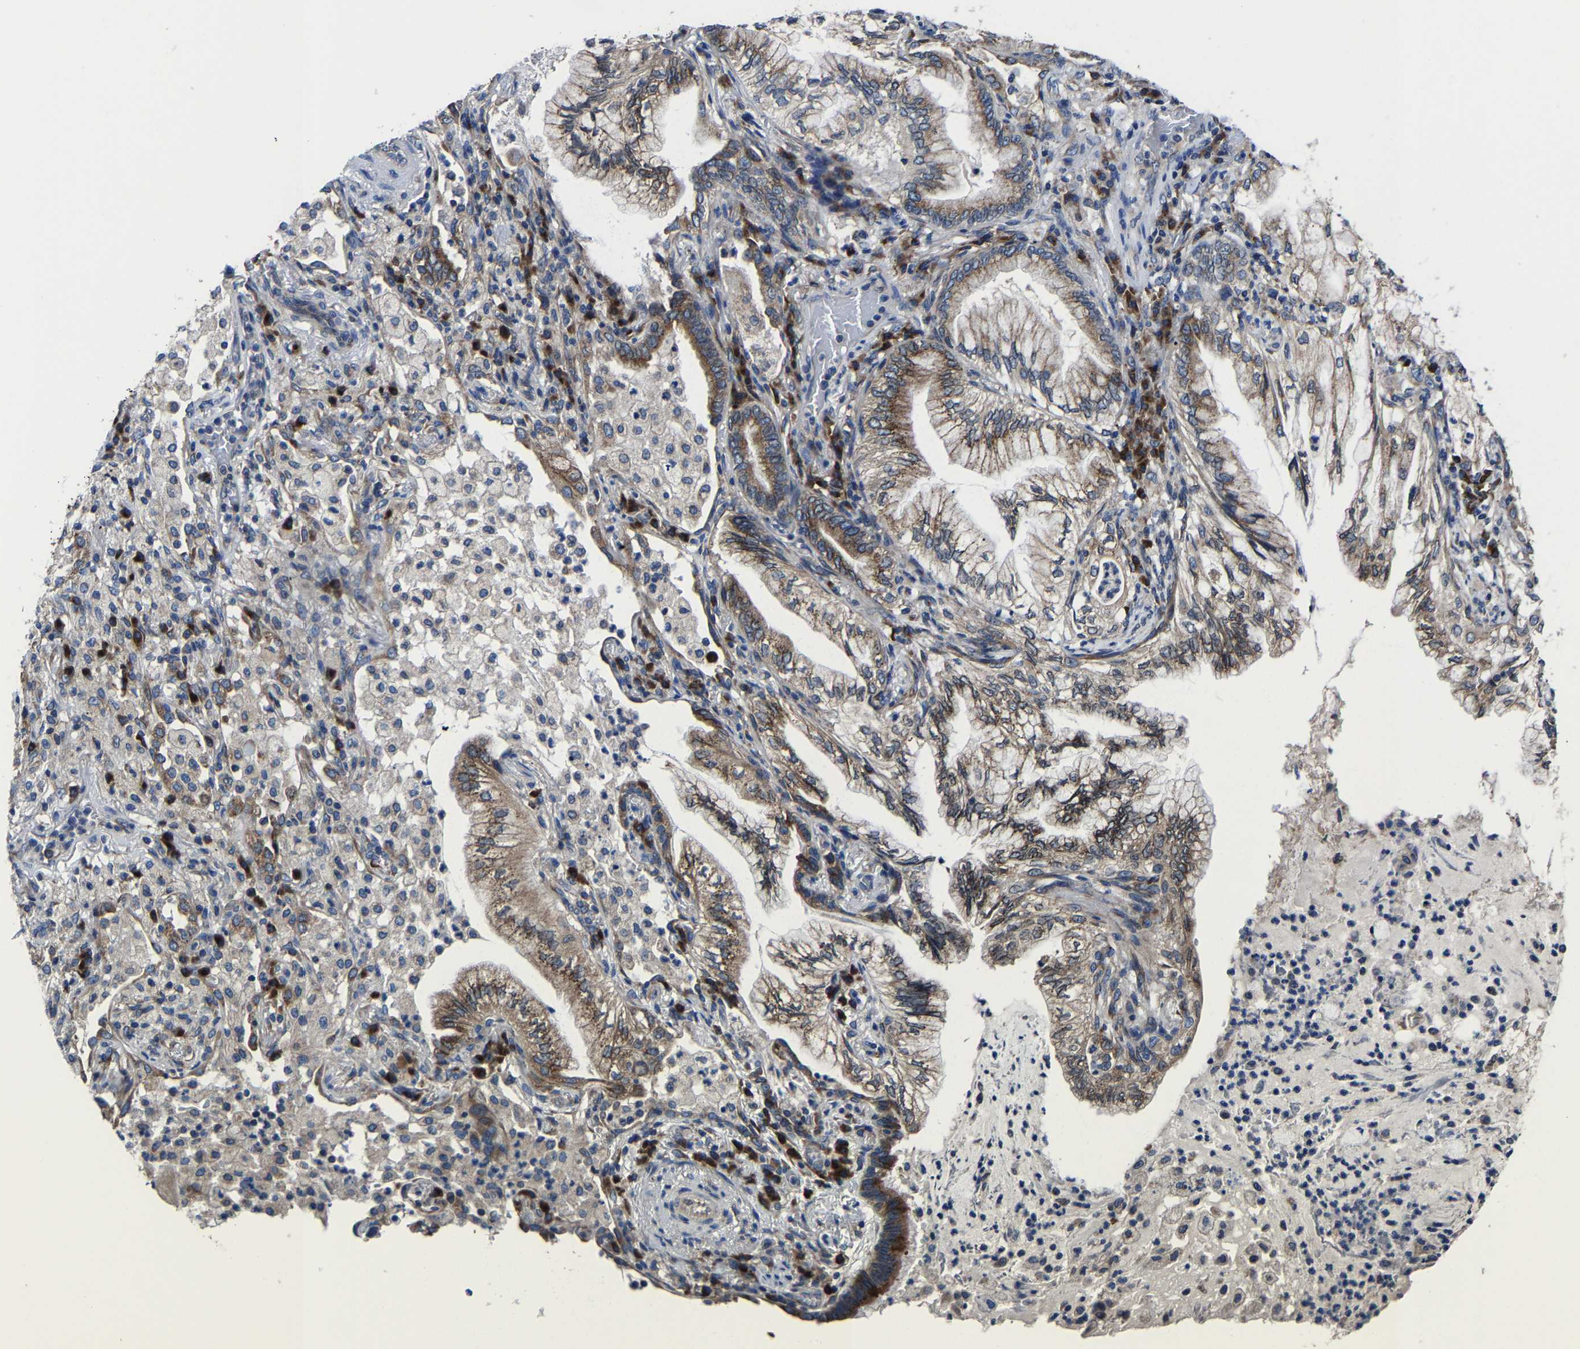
{"staining": {"intensity": "moderate", "quantity": ">75%", "location": "cytoplasmic/membranous"}, "tissue": "lung cancer", "cell_type": "Tumor cells", "image_type": "cancer", "snomed": [{"axis": "morphology", "description": "Adenocarcinoma, NOS"}, {"axis": "topography", "description": "Lung"}], "caption": "Tumor cells show medium levels of moderate cytoplasmic/membranous staining in approximately >75% of cells in lung adenocarcinoma. The staining is performed using DAB brown chromogen to label protein expression. The nuclei are counter-stained blue using hematoxylin.", "gene": "EBAG9", "patient": {"sex": "female", "age": 70}}